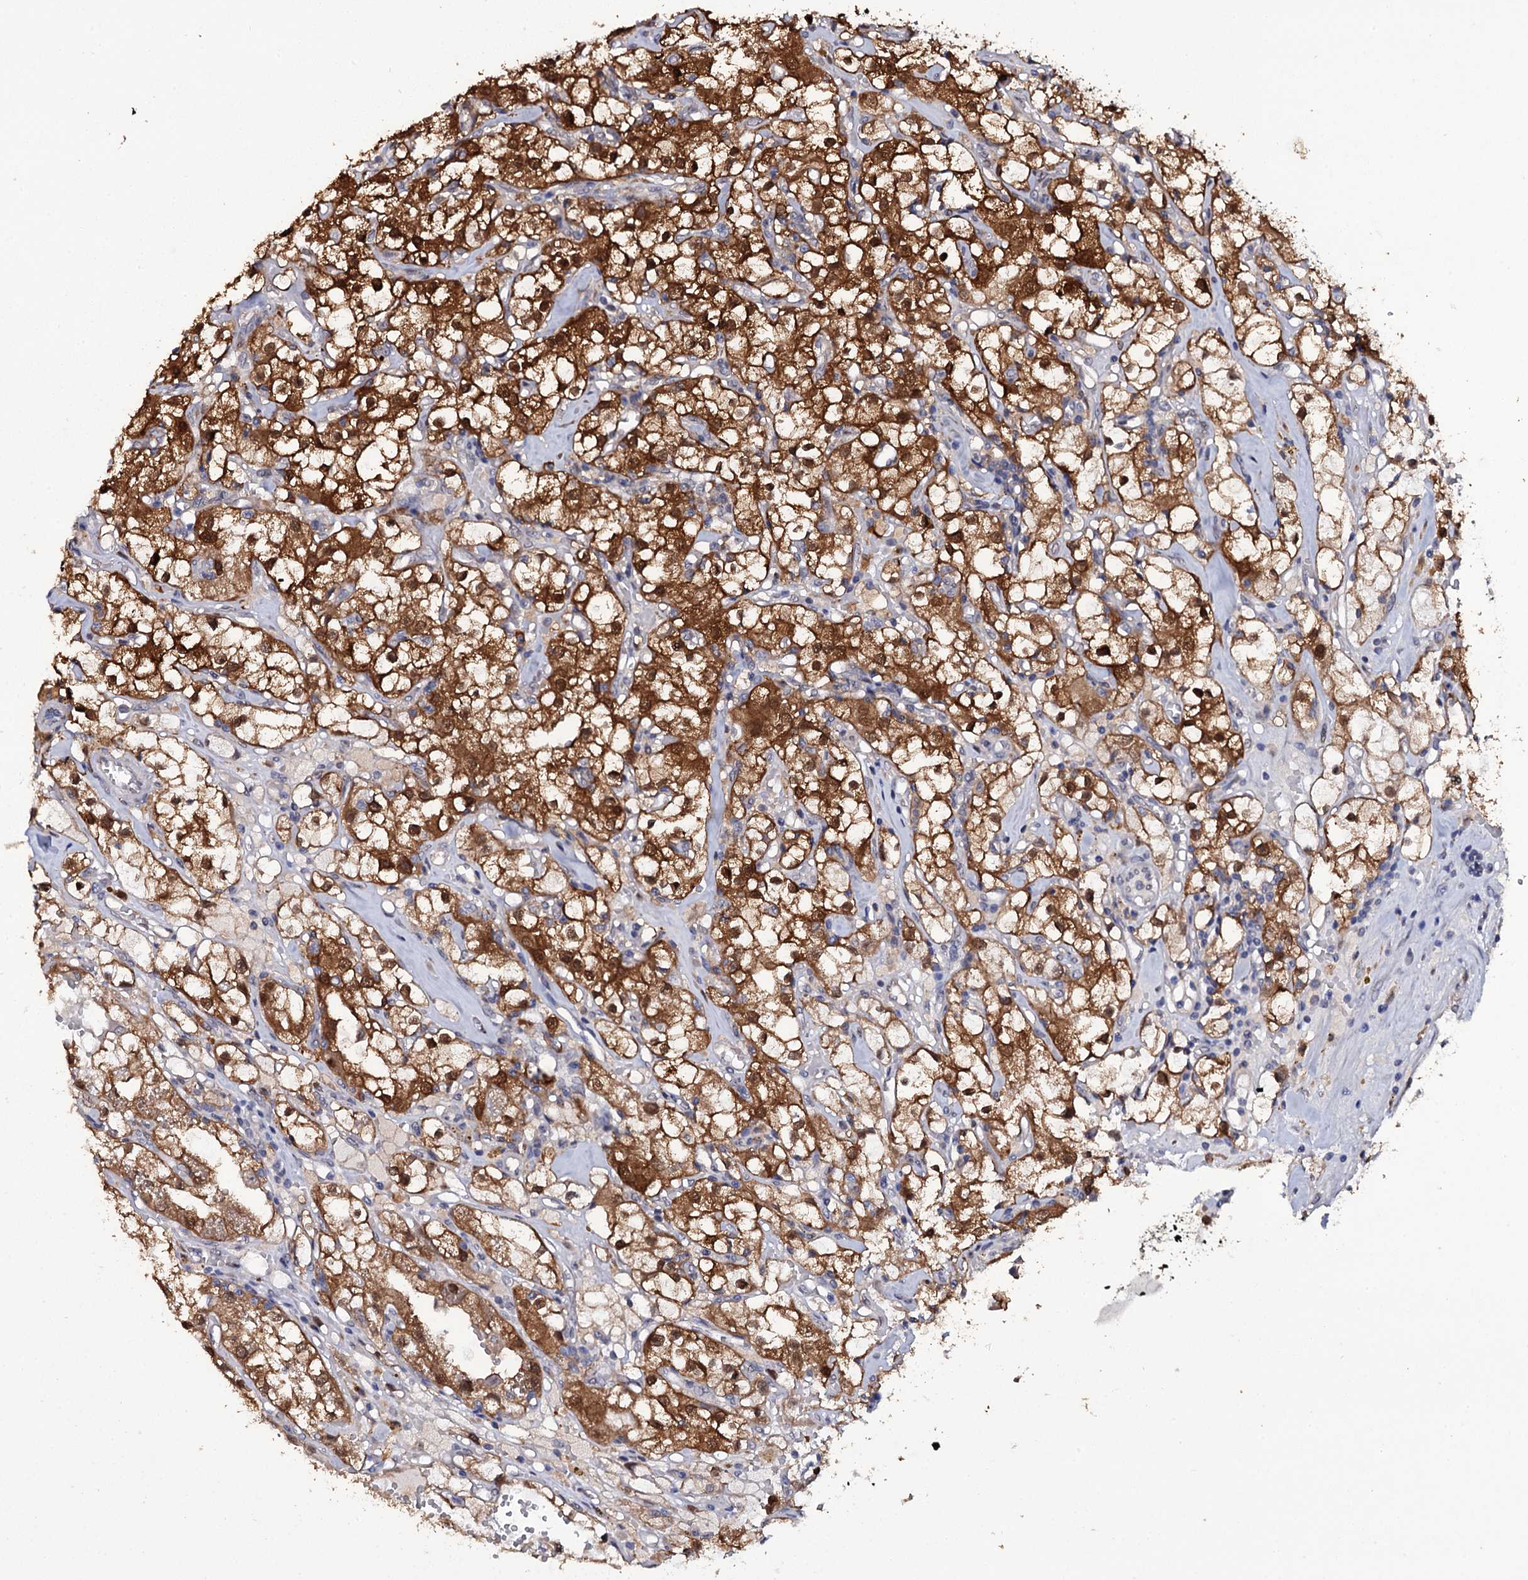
{"staining": {"intensity": "strong", "quantity": ">75%", "location": "cytoplasmic/membranous"}, "tissue": "renal cancer", "cell_type": "Tumor cells", "image_type": "cancer", "snomed": [{"axis": "morphology", "description": "Adenocarcinoma, NOS"}, {"axis": "topography", "description": "Kidney"}], "caption": "Immunohistochemistry (IHC) of renal cancer (adenocarcinoma) shows high levels of strong cytoplasmic/membranous staining in approximately >75% of tumor cells.", "gene": "CRYL1", "patient": {"sex": "male", "age": 56}}